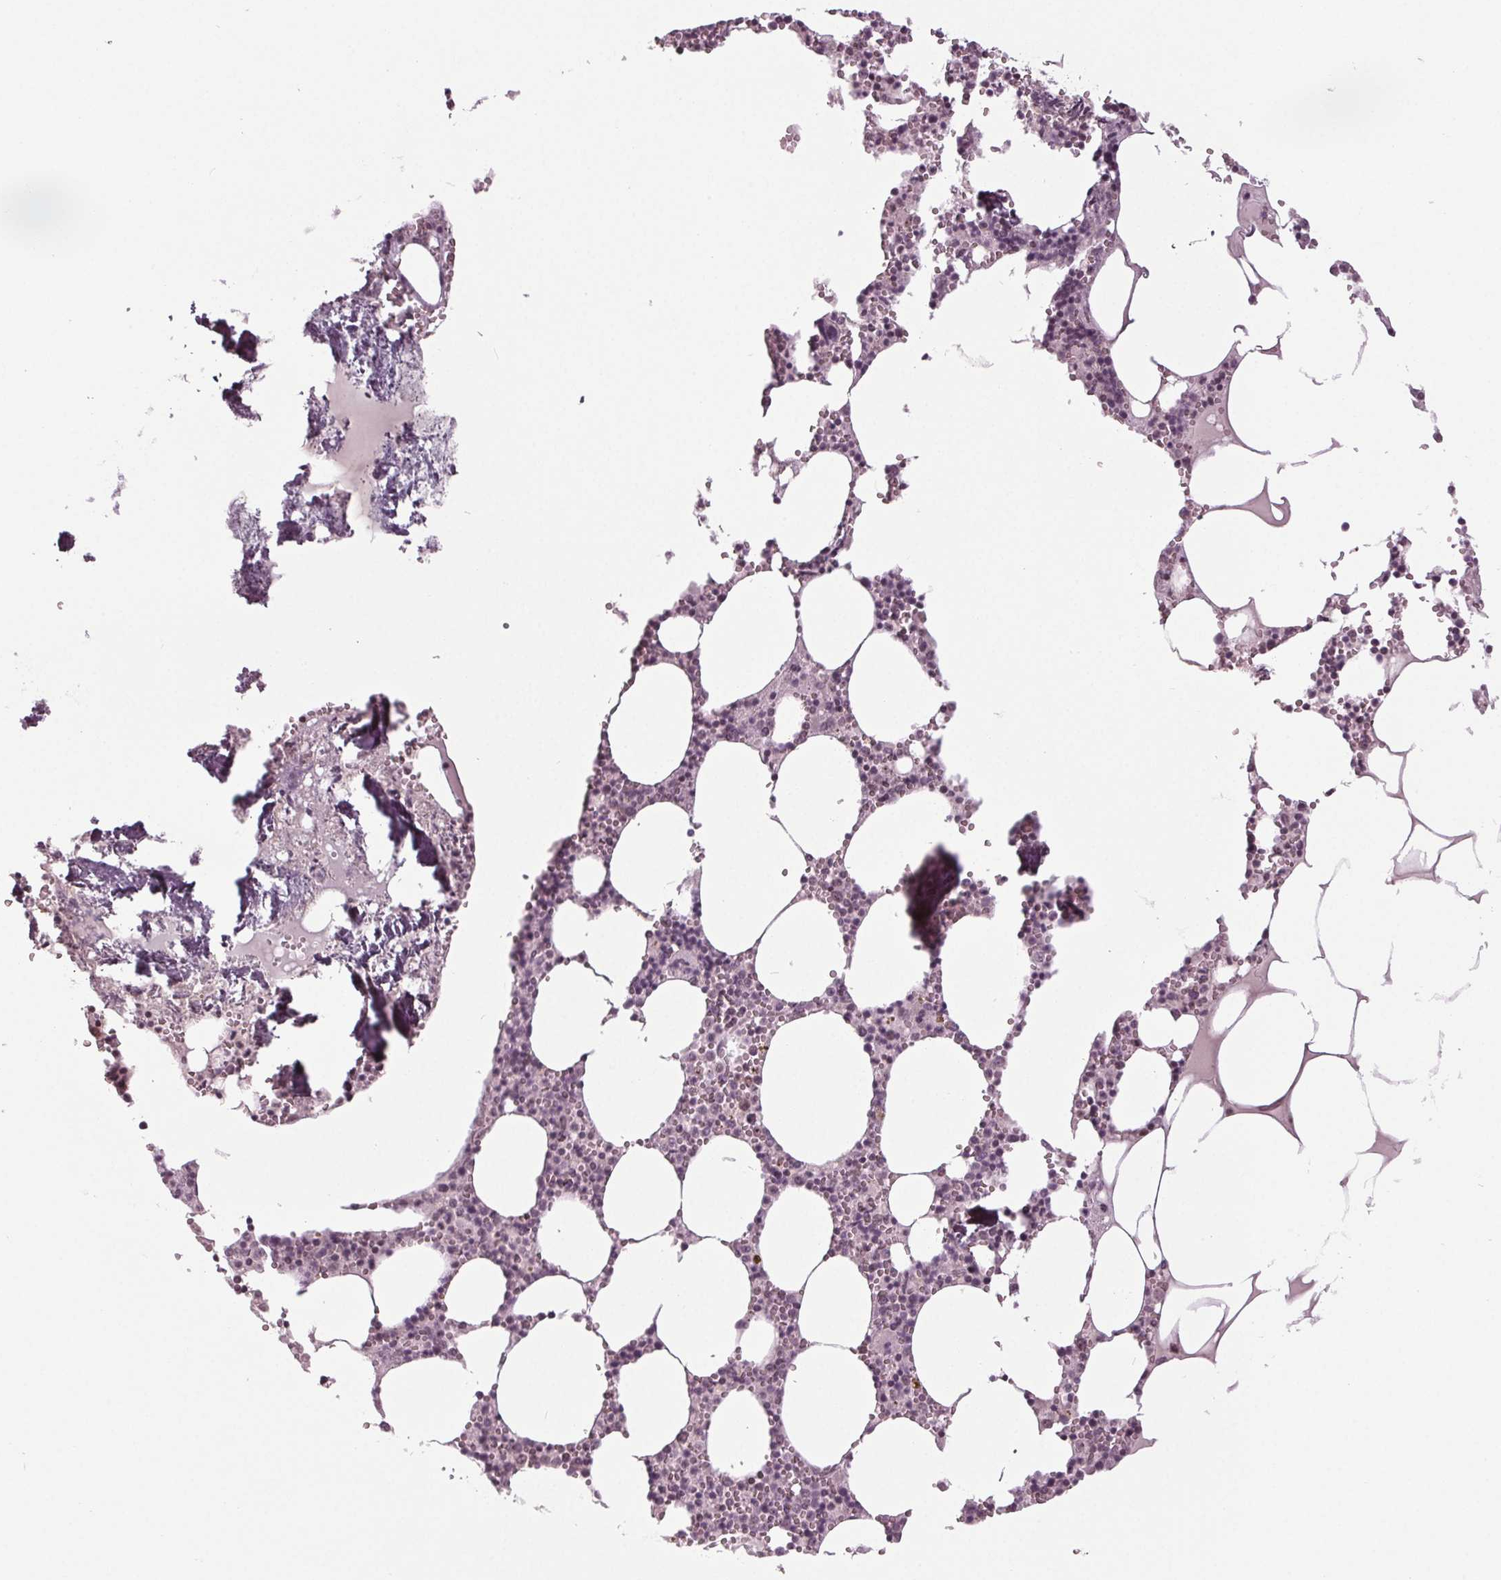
{"staining": {"intensity": "moderate", "quantity": "25%-75%", "location": "nuclear"}, "tissue": "bone marrow", "cell_type": "Hematopoietic cells", "image_type": "normal", "snomed": [{"axis": "morphology", "description": "Normal tissue, NOS"}, {"axis": "topography", "description": "Bone marrow"}], "caption": "Immunohistochemistry (IHC) of normal human bone marrow exhibits medium levels of moderate nuclear staining in about 25%-75% of hematopoietic cells.", "gene": "DDX41", "patient": {"sex": "male", "age": 54}}